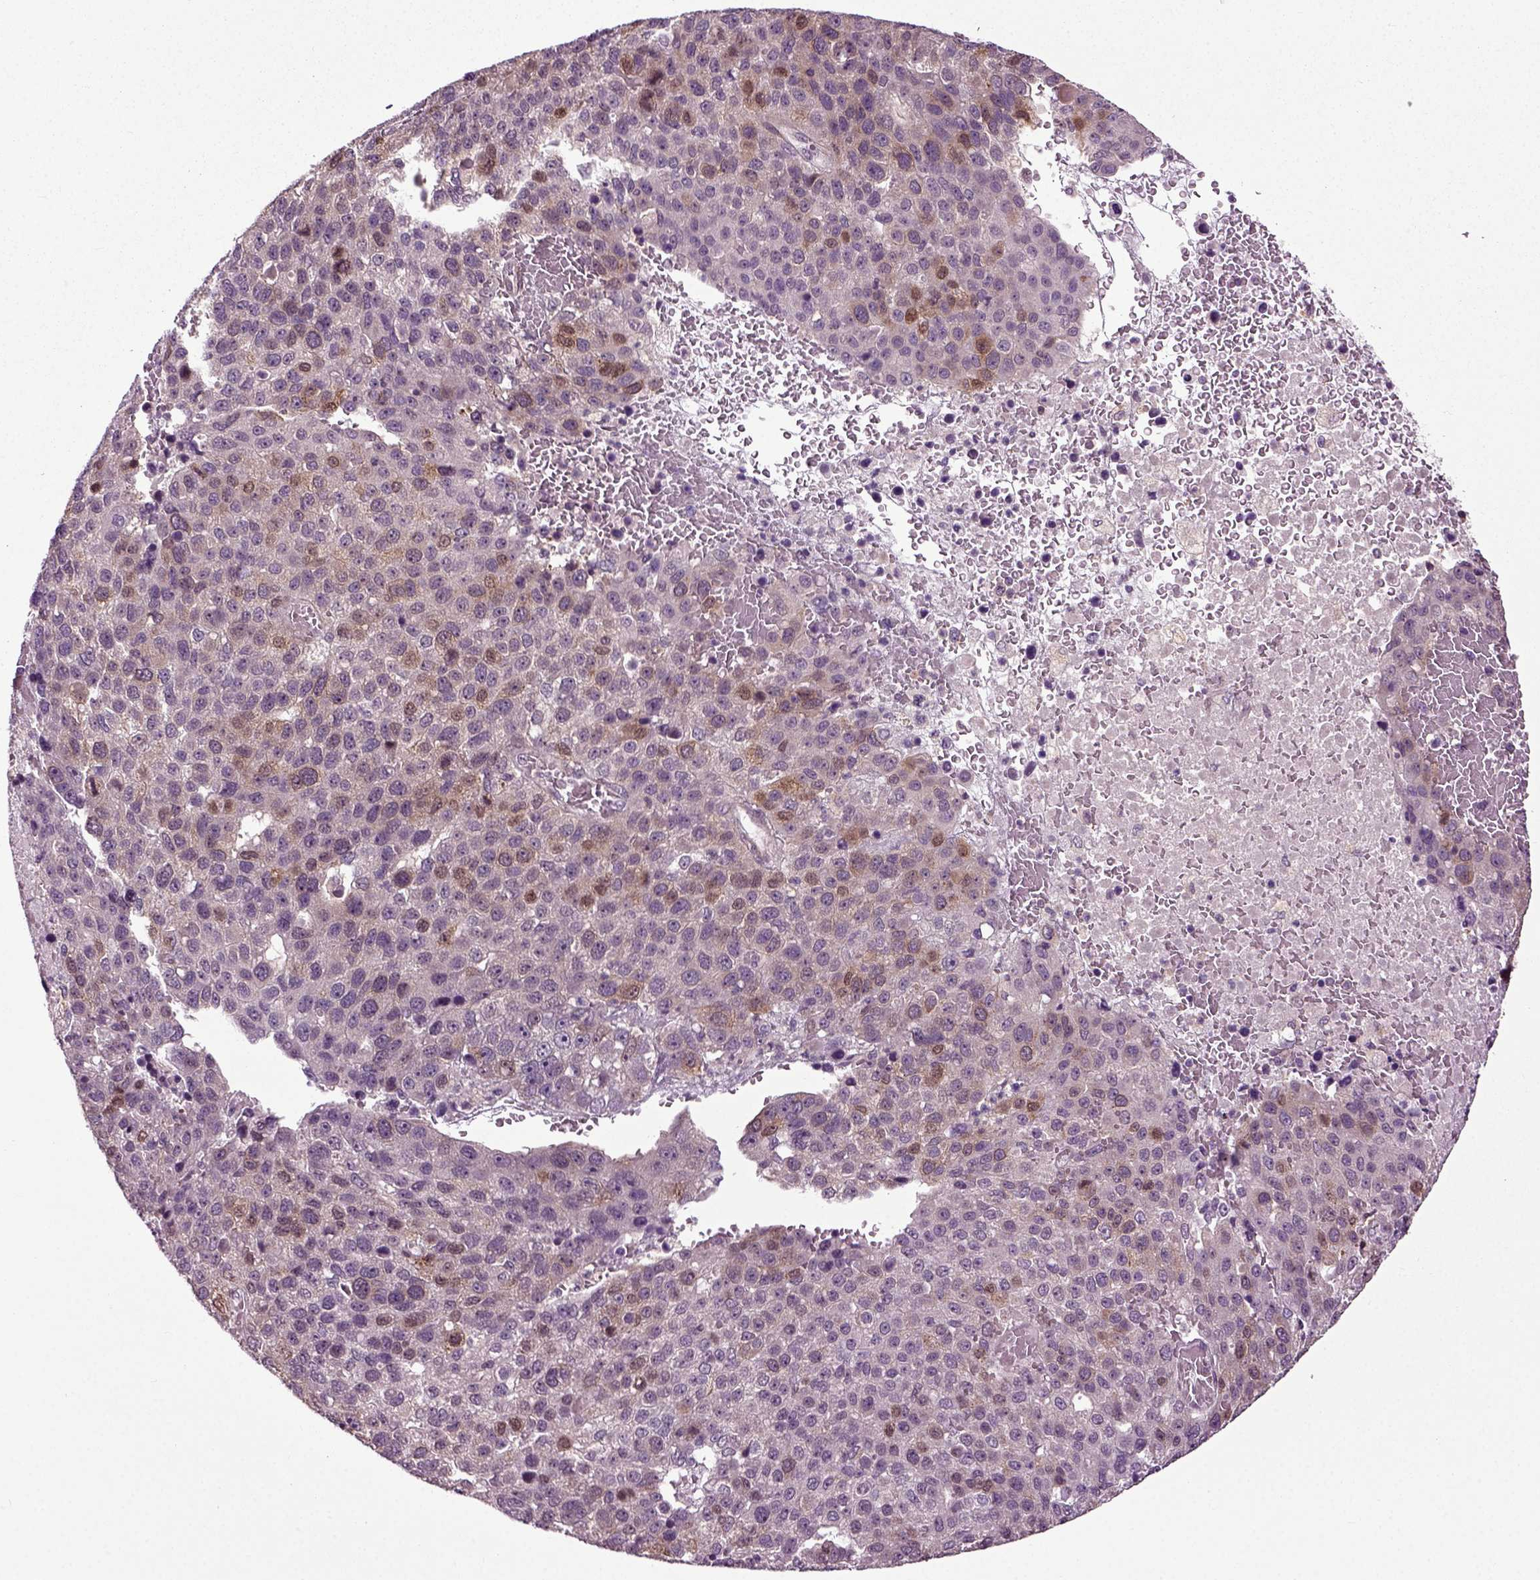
{"staining": {"intensity": "strong", "quantity": "<25%", "location": "cytoplasmic/membranous"}, "tissue": "pancreatic cancer", "cell_type": "Tumor cells", "image_type": "cancer", "snomed": [{"axis": "morphology", "description": "Adenocarcinoma, NOS"}, {"axis": "topography", "description": "Pancreas"}], "caption": "Immunohistochemistry photomicrograph of human pancreatic cancer (adenocarcinoma) stained for a protein (brown), which displays medium levels of strong cytoplasmic/membranous staining in approximately <25% of tumor cells.", "gene": "KNSTRN", "patient": {"sex": "female", "age": 61}}